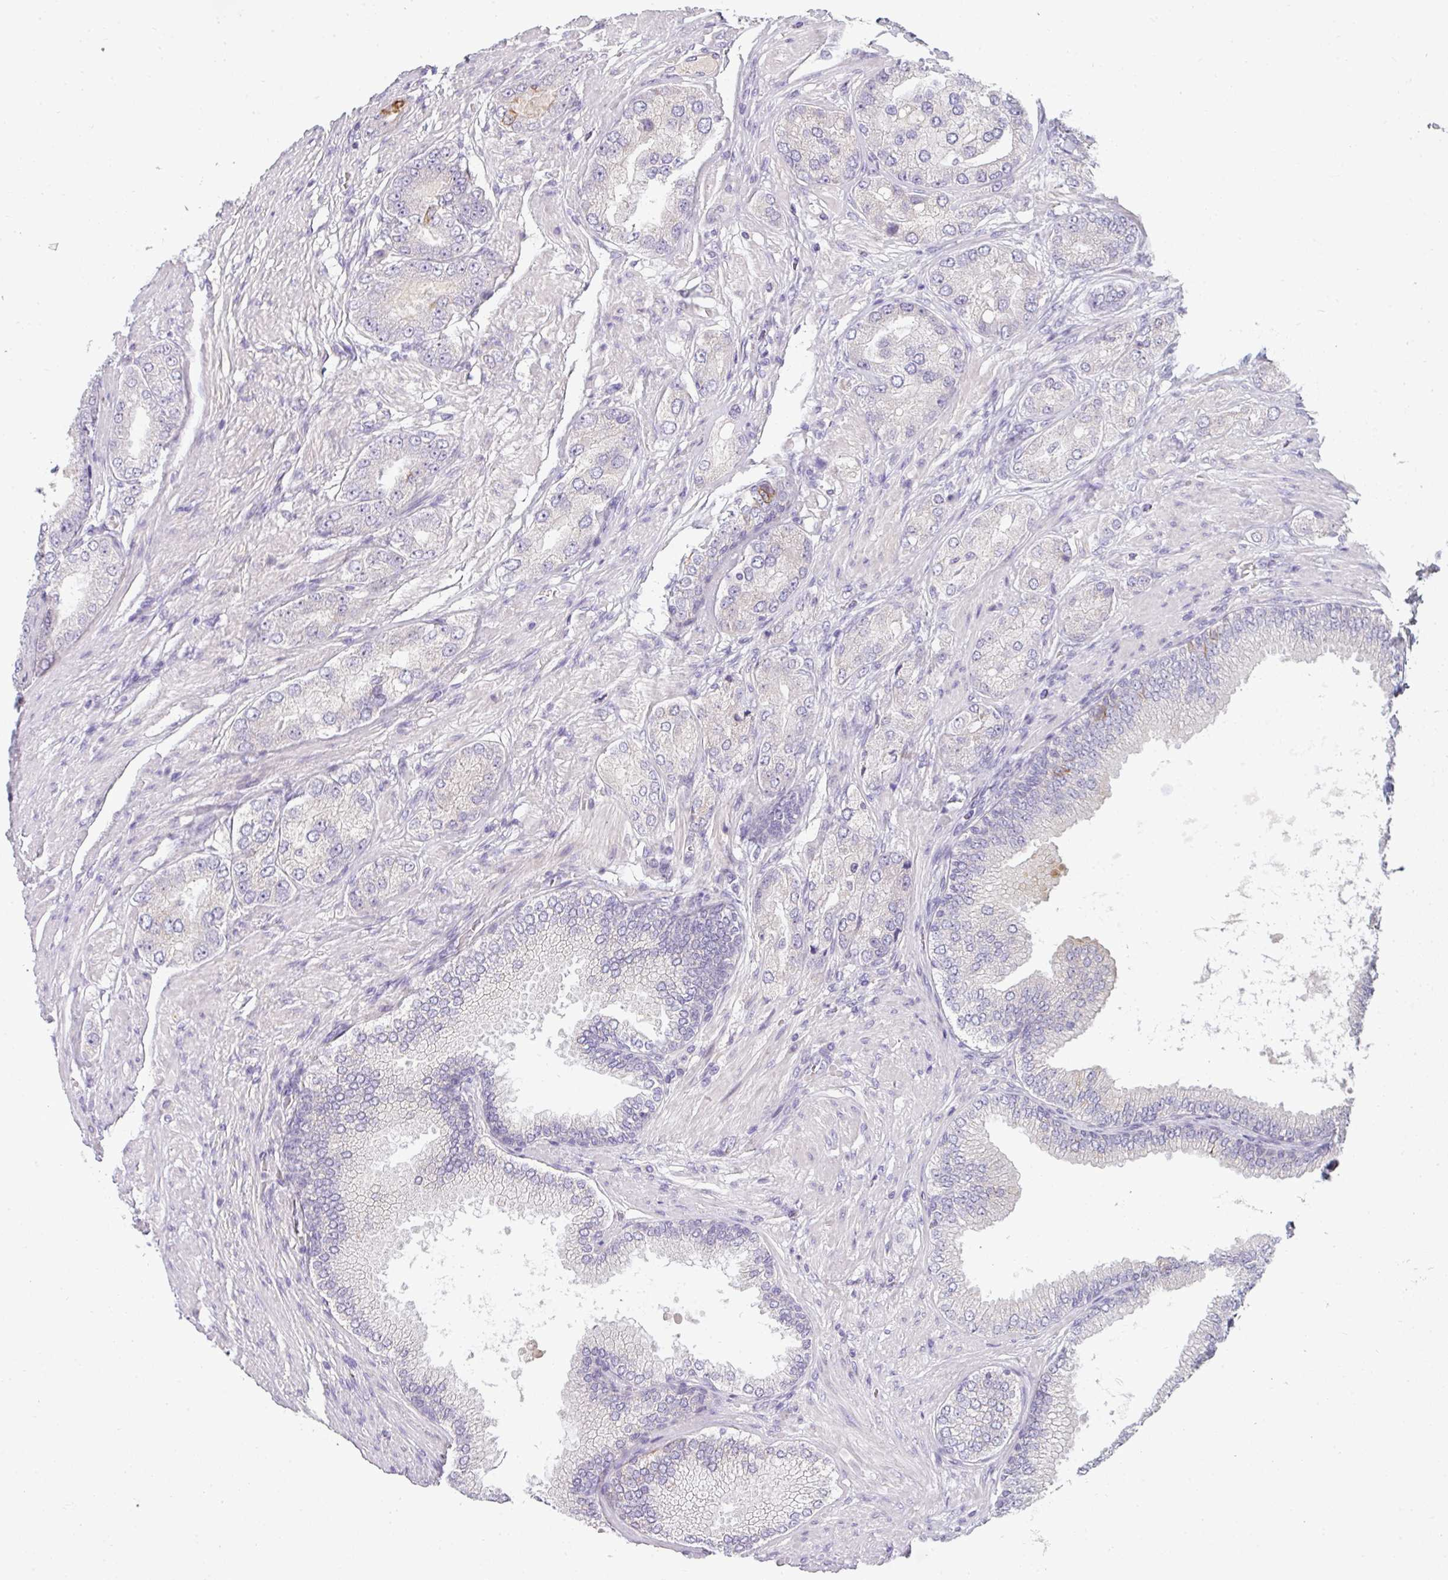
{"staining": {"intensity": "negative", "quantity": "none", "location": "none"}, "tissue": "prostate cancer", "cell_type": "Tumor cells", "image_type": "cancer", "snomed": [{"axis": "morphology", "description": "Adenocarcinoma, High grade"}, {"axis": "topography", "description": "Prostate"}], "caption": "Immunohistochemical staining of high-grade adenocarcinoma (prostate) demonstrates no significant positivity in tumor cells.", "gene": "ASXL3", "patient": {"sex": "male", "age": 71}}